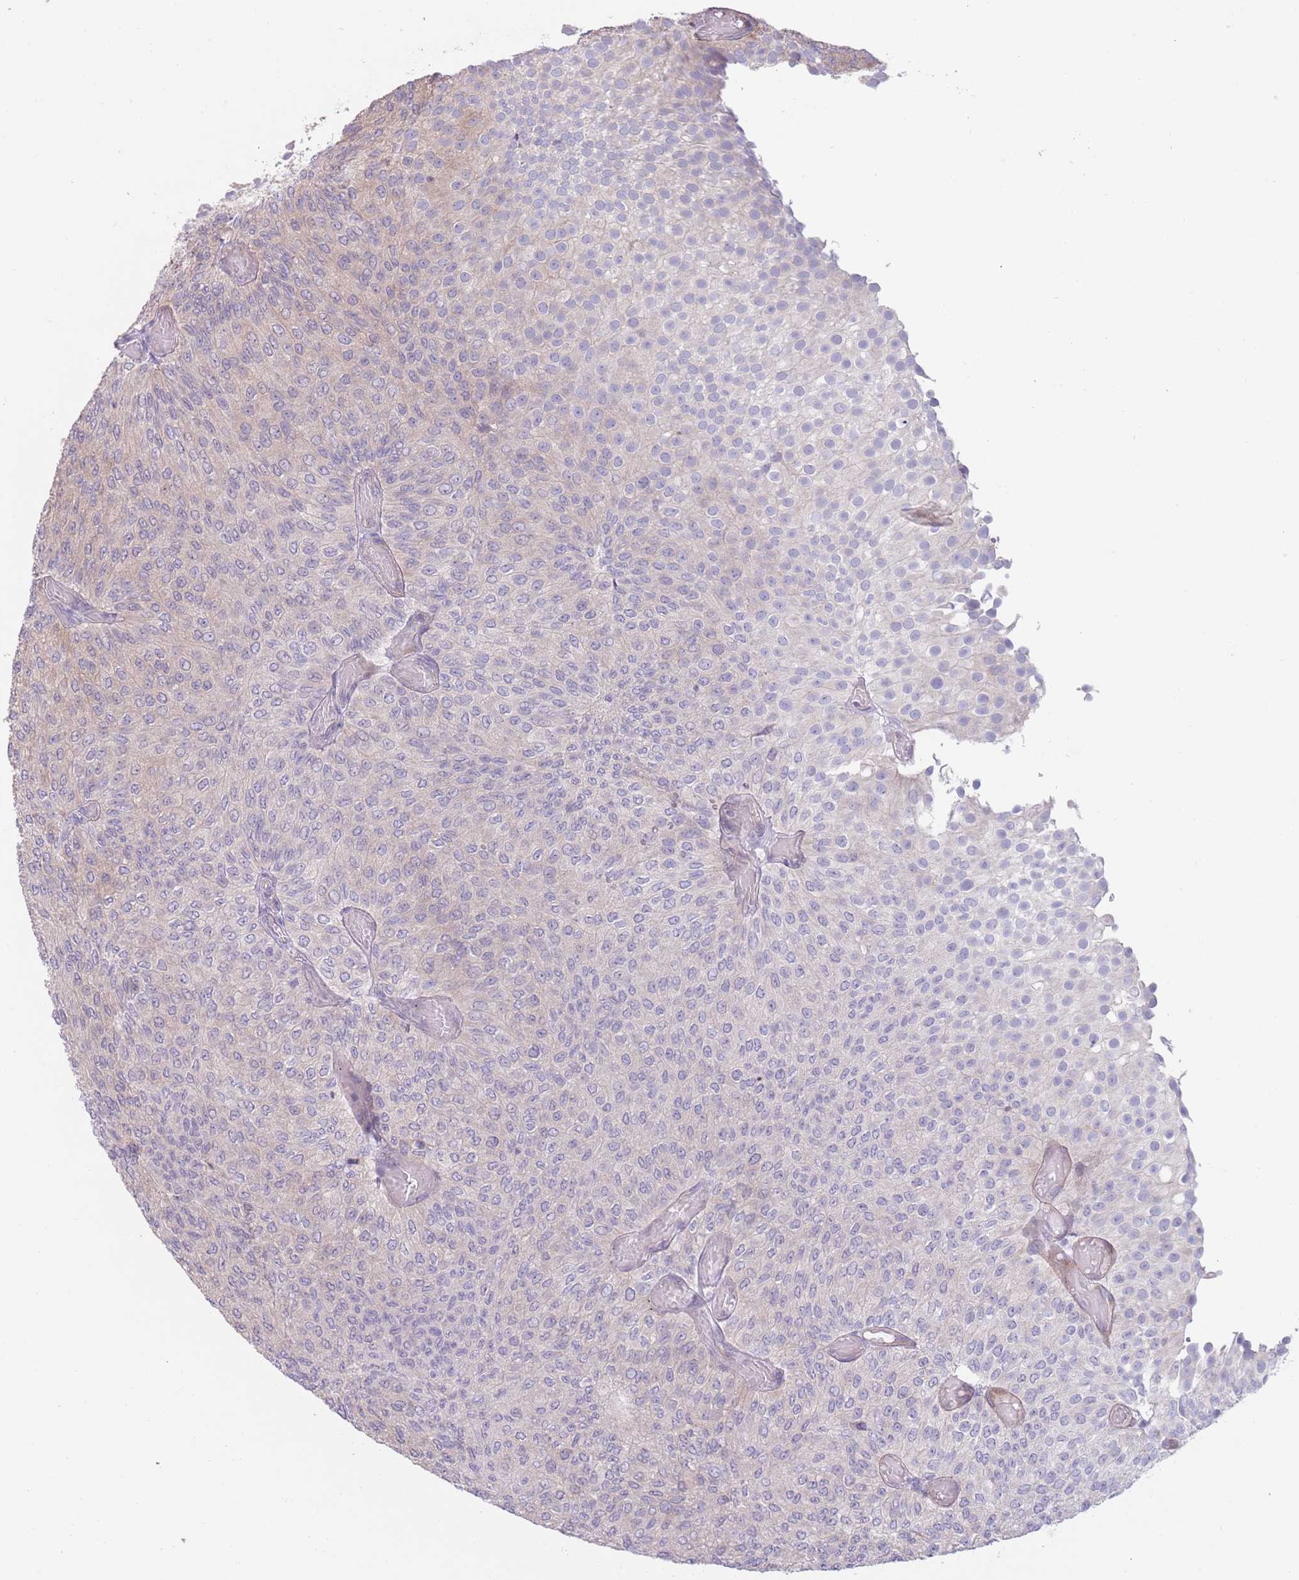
{"staining": {"intensity": "negative", "quantity": "none", "location": "none"}, "tissue": "urothelial cancer", "cell_type": "Tumor cells", "image_type": "cancer", "snomed": [{"axis": "morphology", "description": "Urothelial carcinoma, Low grade"}, {"axis": "topography", "description": "Urinary bladder"}], "caption": "Immunohistochemistry (IHC) image of urothelial cancer stained for a protein (brown), which shows no positivity in tumor cells. (DAB immunohistochemistry (IHC) visualized using brightfield microscopy, high magnification).", "gene": "LDHD", "patient": {"sex": "male", "age": 78}}